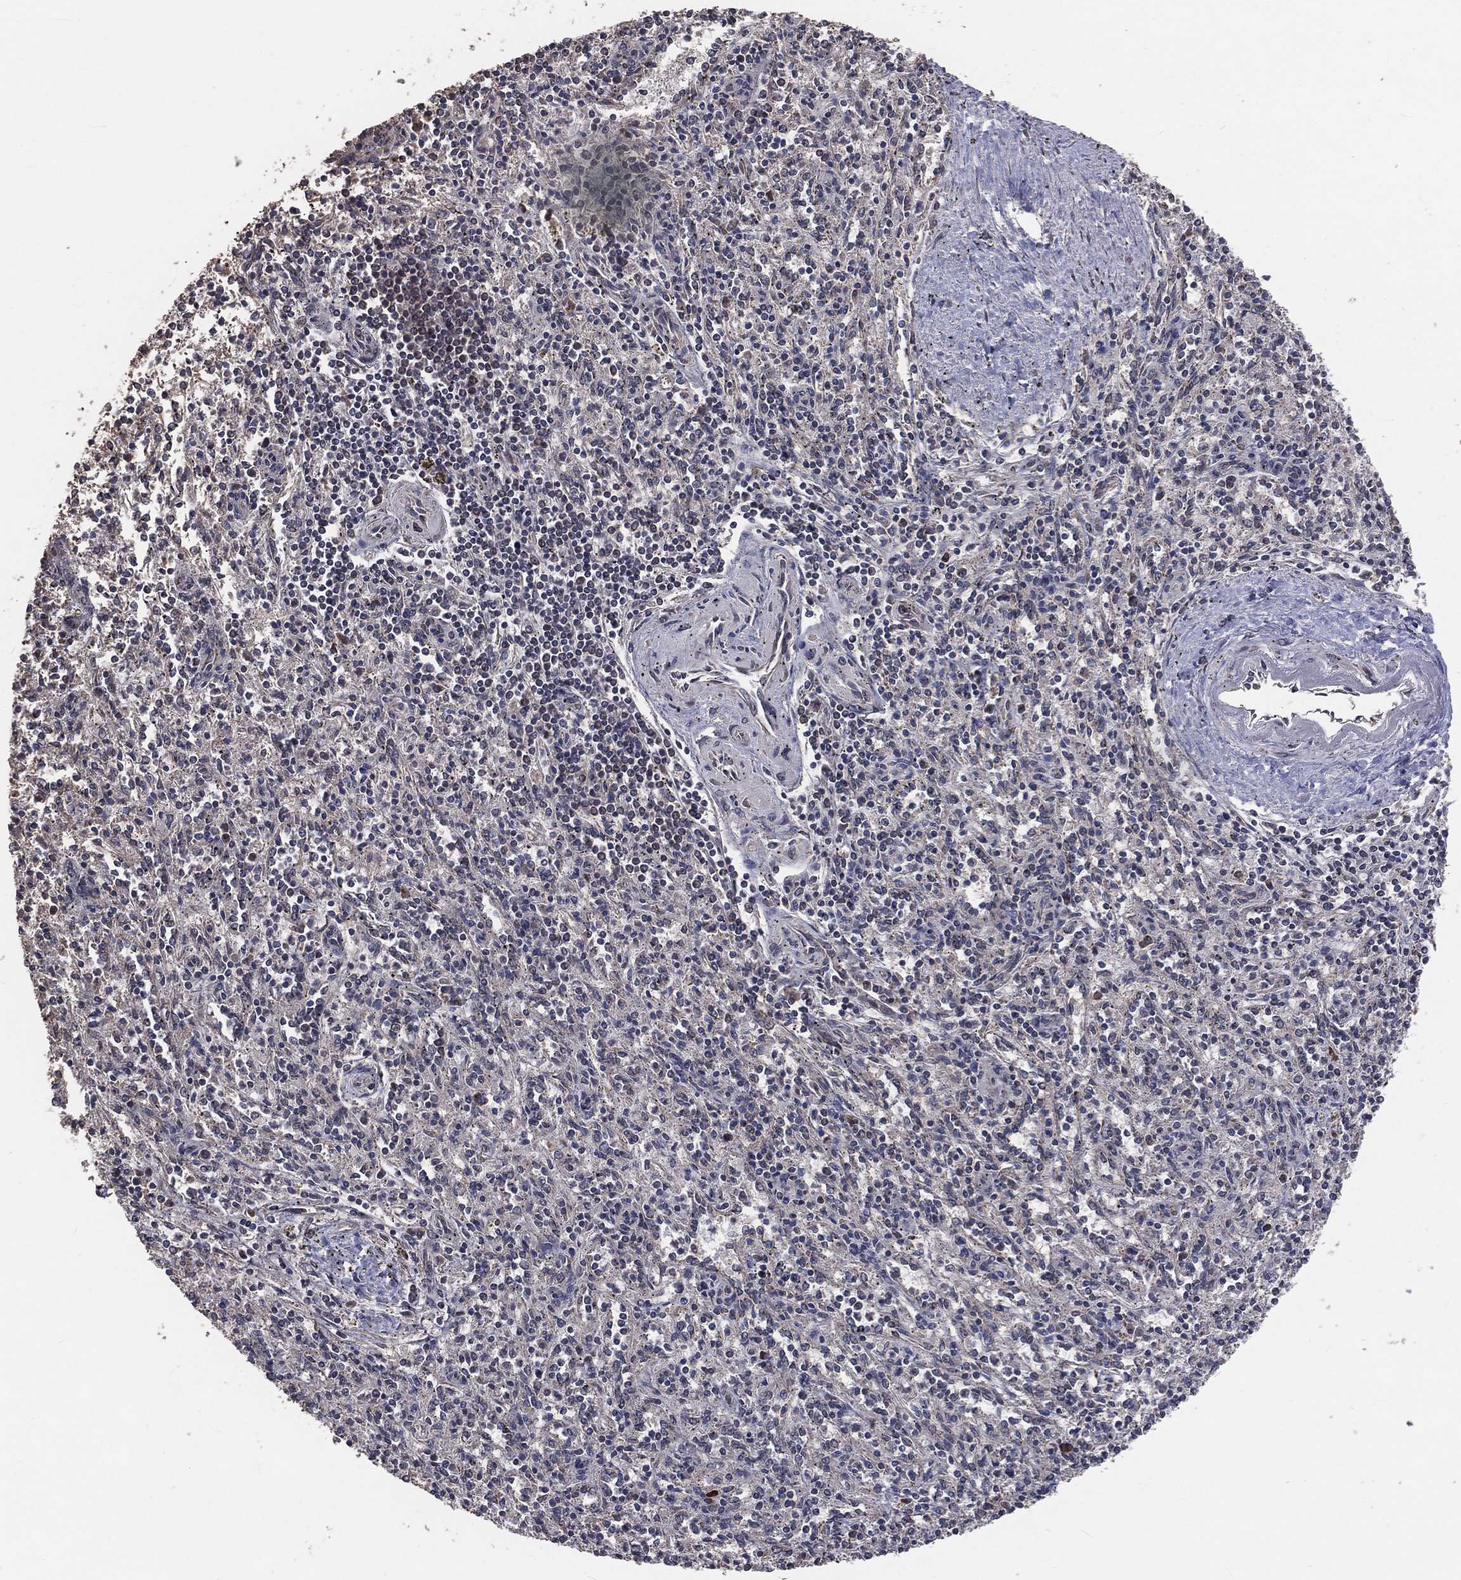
{"staining": {"intensity": "negative", "quantity": "none", "location": "none"}, "tissue": "spleen", "cell_type": "Cells in red pulp", "image_type": "normal", "snomed": [{"axis": "morphology", "description": "Normal tissue, NOS"}, {"axis": "topography", "description": "Spleen"}], "caption": "Immunohistochemistry micrograph of unremarkable spleen: spleen stained with DAB exhibits no significant protein positivity in cells in red pulp.", "gene": "MRPL46", "patient": {"sex": "male", "age": 69}}